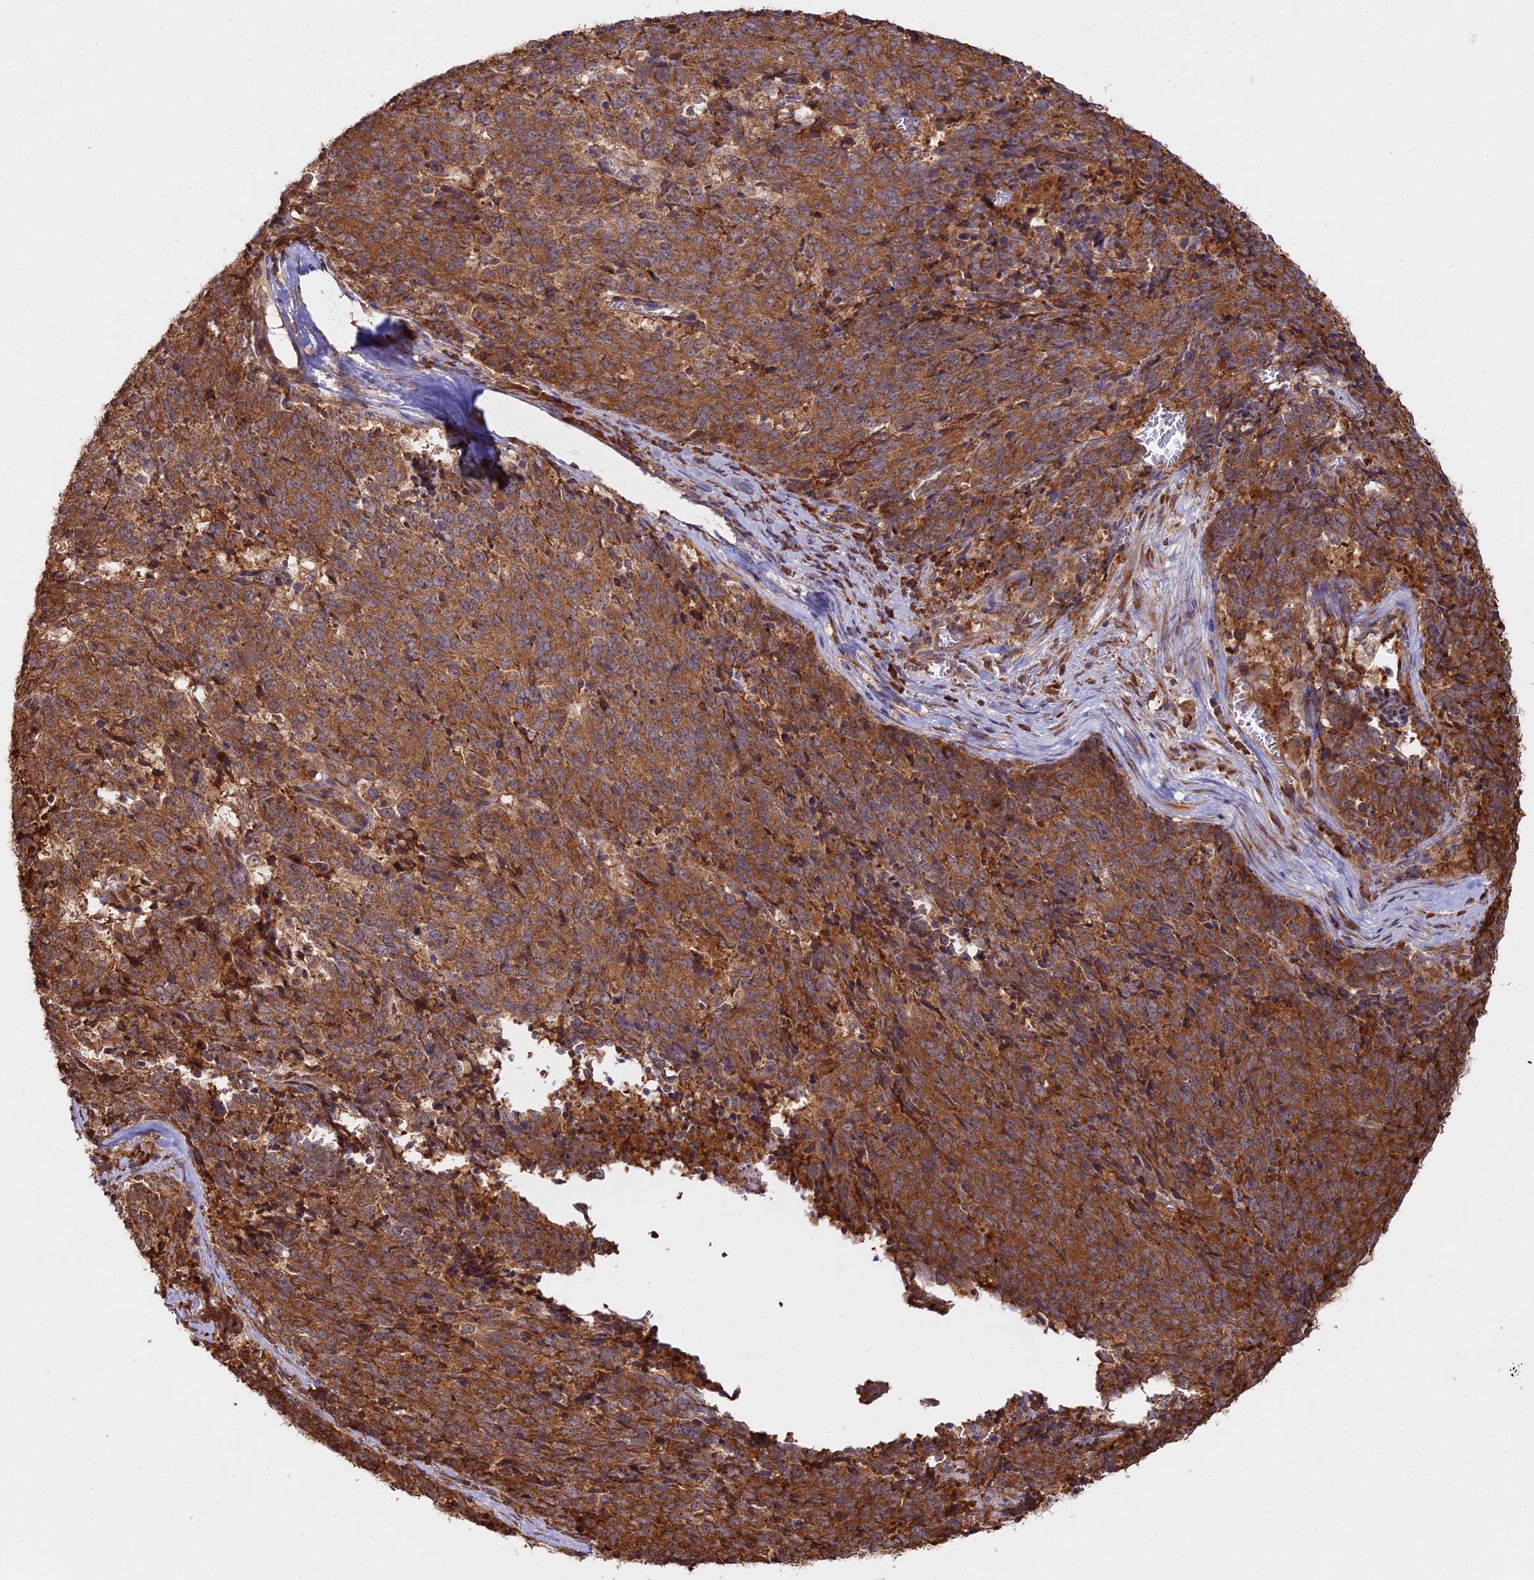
{"staining": {"intensity": "moderate", "quantity": ">75%", "location": "cytoplasmic/membranous"}, "tissue": "cervical cancer", "cell_type": "Tumor cells", "image_type": "cancer", "snomed": [{"axis": "morphology", "description": "Squamous cell carcinoma, NOS"}, {"axis": "topography", "description": "Cervix"}], "caption": "A brown stain shows moderate cytoplasmic/membranous positivity of a protein in squamous cell carcinoma (cervical) tumor cells. (Brightfield microscopy of DAB IHC at high magnification).", "gene": "RPL26", "patient": {"sex": "female", "age": 29}}